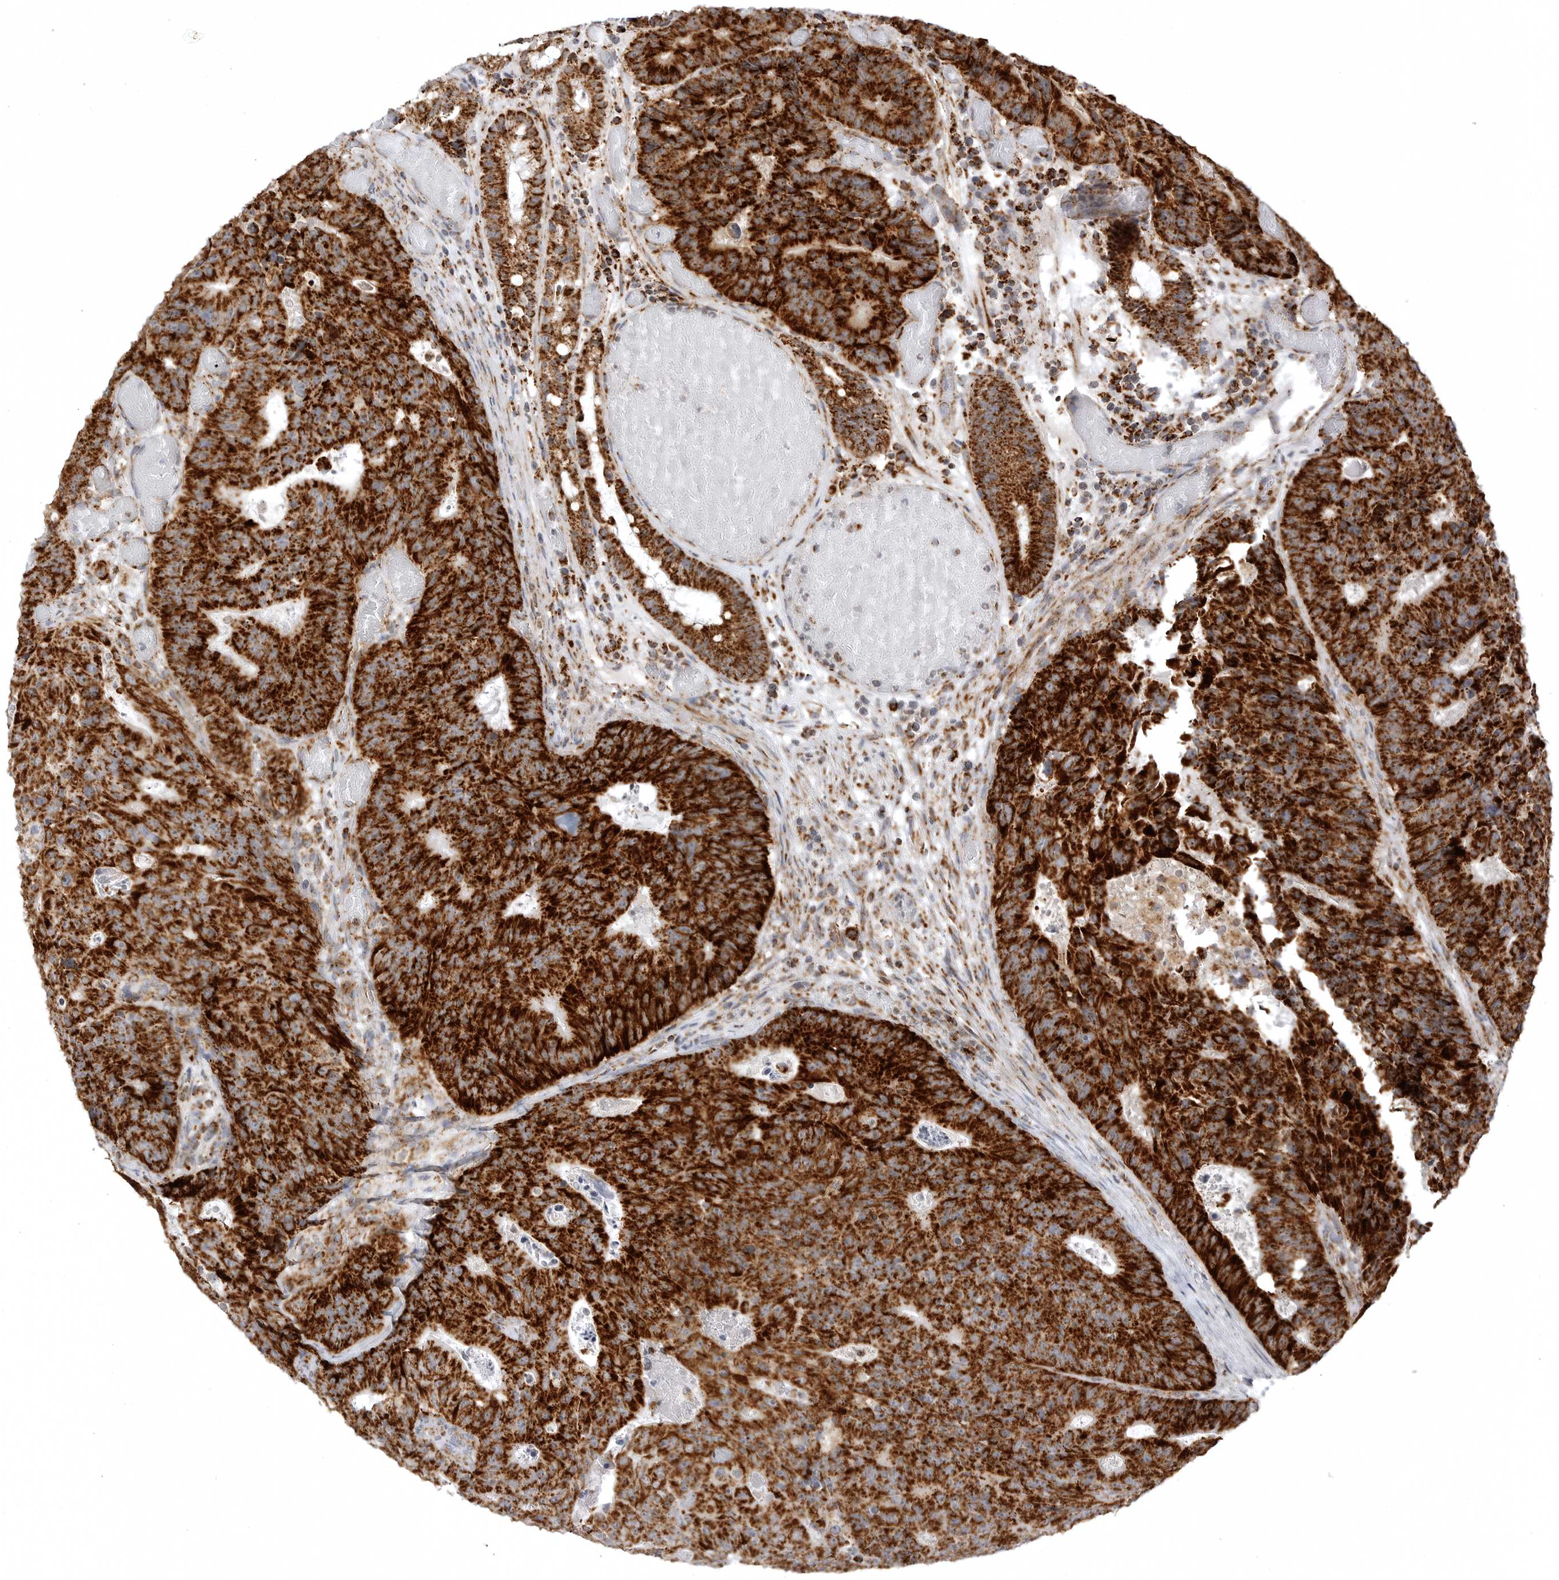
{"staining": {"intensity": "strong", "quantity": ">75%", "location": "cytoplasmic/membranous"}, "tissue": "colorectal cancer", "cell_type": "Tumor cells", "image_type": "cancer", "snomed": [{"axis": "morphology", "description": "Adenocarcinoma, NOS"}, {"axis": "topography", "description": "Colon"}], "caption": "Immunohistochemistry micrograph of neoplastic tissue: colorectal cancer (adenocarcinoma) stained using immunohistochemistry exhibits high levels of strong protein expression localized specifically in the cytoplasmic/membranous of tumor cells, appearing as a cytoplasmic/membranous brown color.", "gene": "TUFM", "patient": {"sex": "male", "age": 87}}